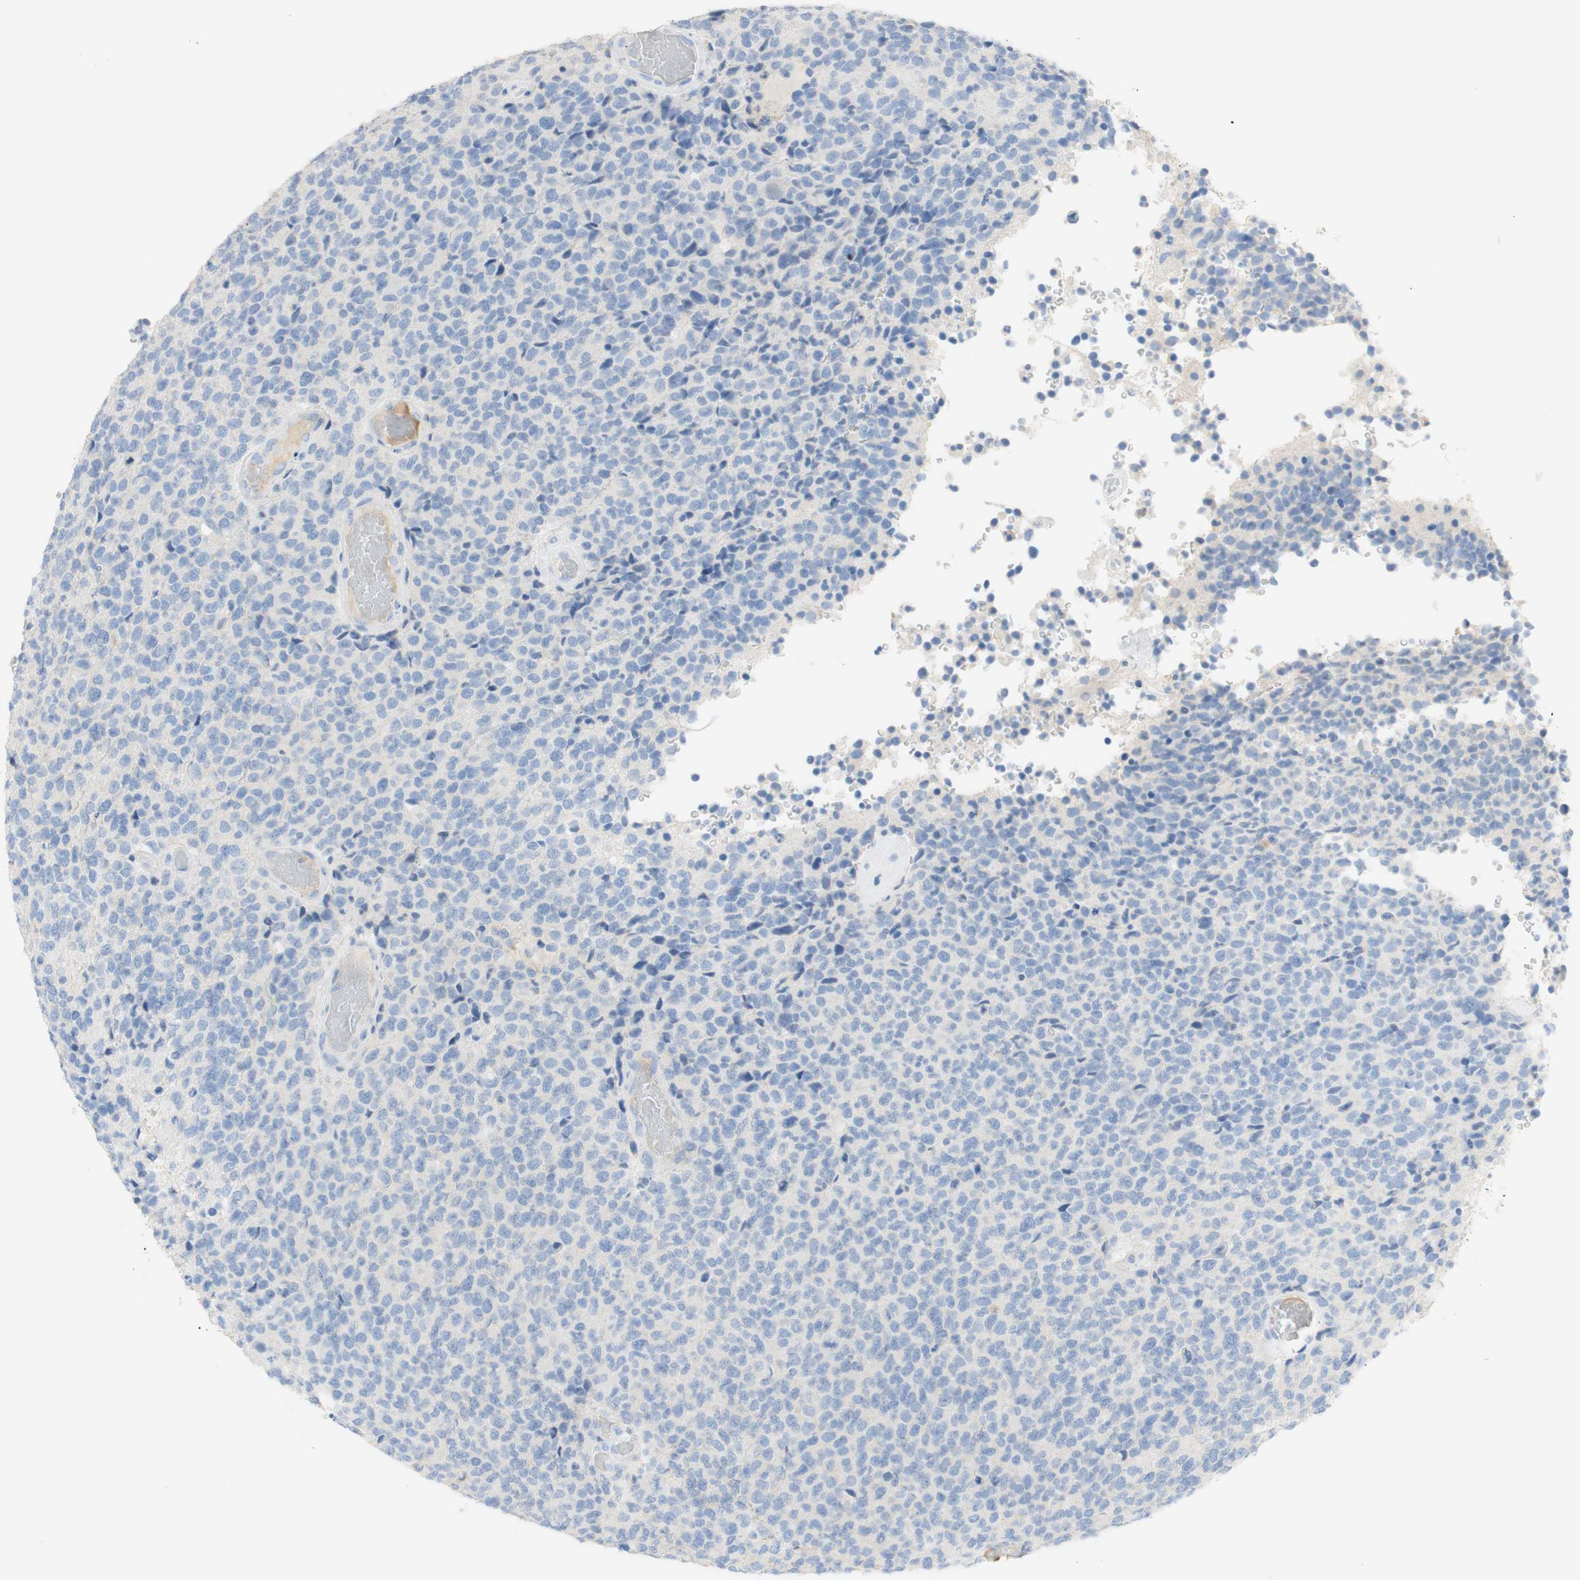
{"staining": {"intensity": "negative", "quantity": "none", "location": "none"}, "tissue": "glioma", "cell_type": "Tumor cells", "image_type": "cancer", "snomed": [{"axis": "morphology", "description": "Glioma, malignant, High grade"}, {"axis": "topography", "description": "pancreas cauda"}], "caption": "This is a photomicrograph of immunohistochemistry (IHC) staining of malignant glioma (high-grade), which shows no expression in tumor cells.", "gene": "SELENBP1", "patient": {"sex": "male", "age": 60}}